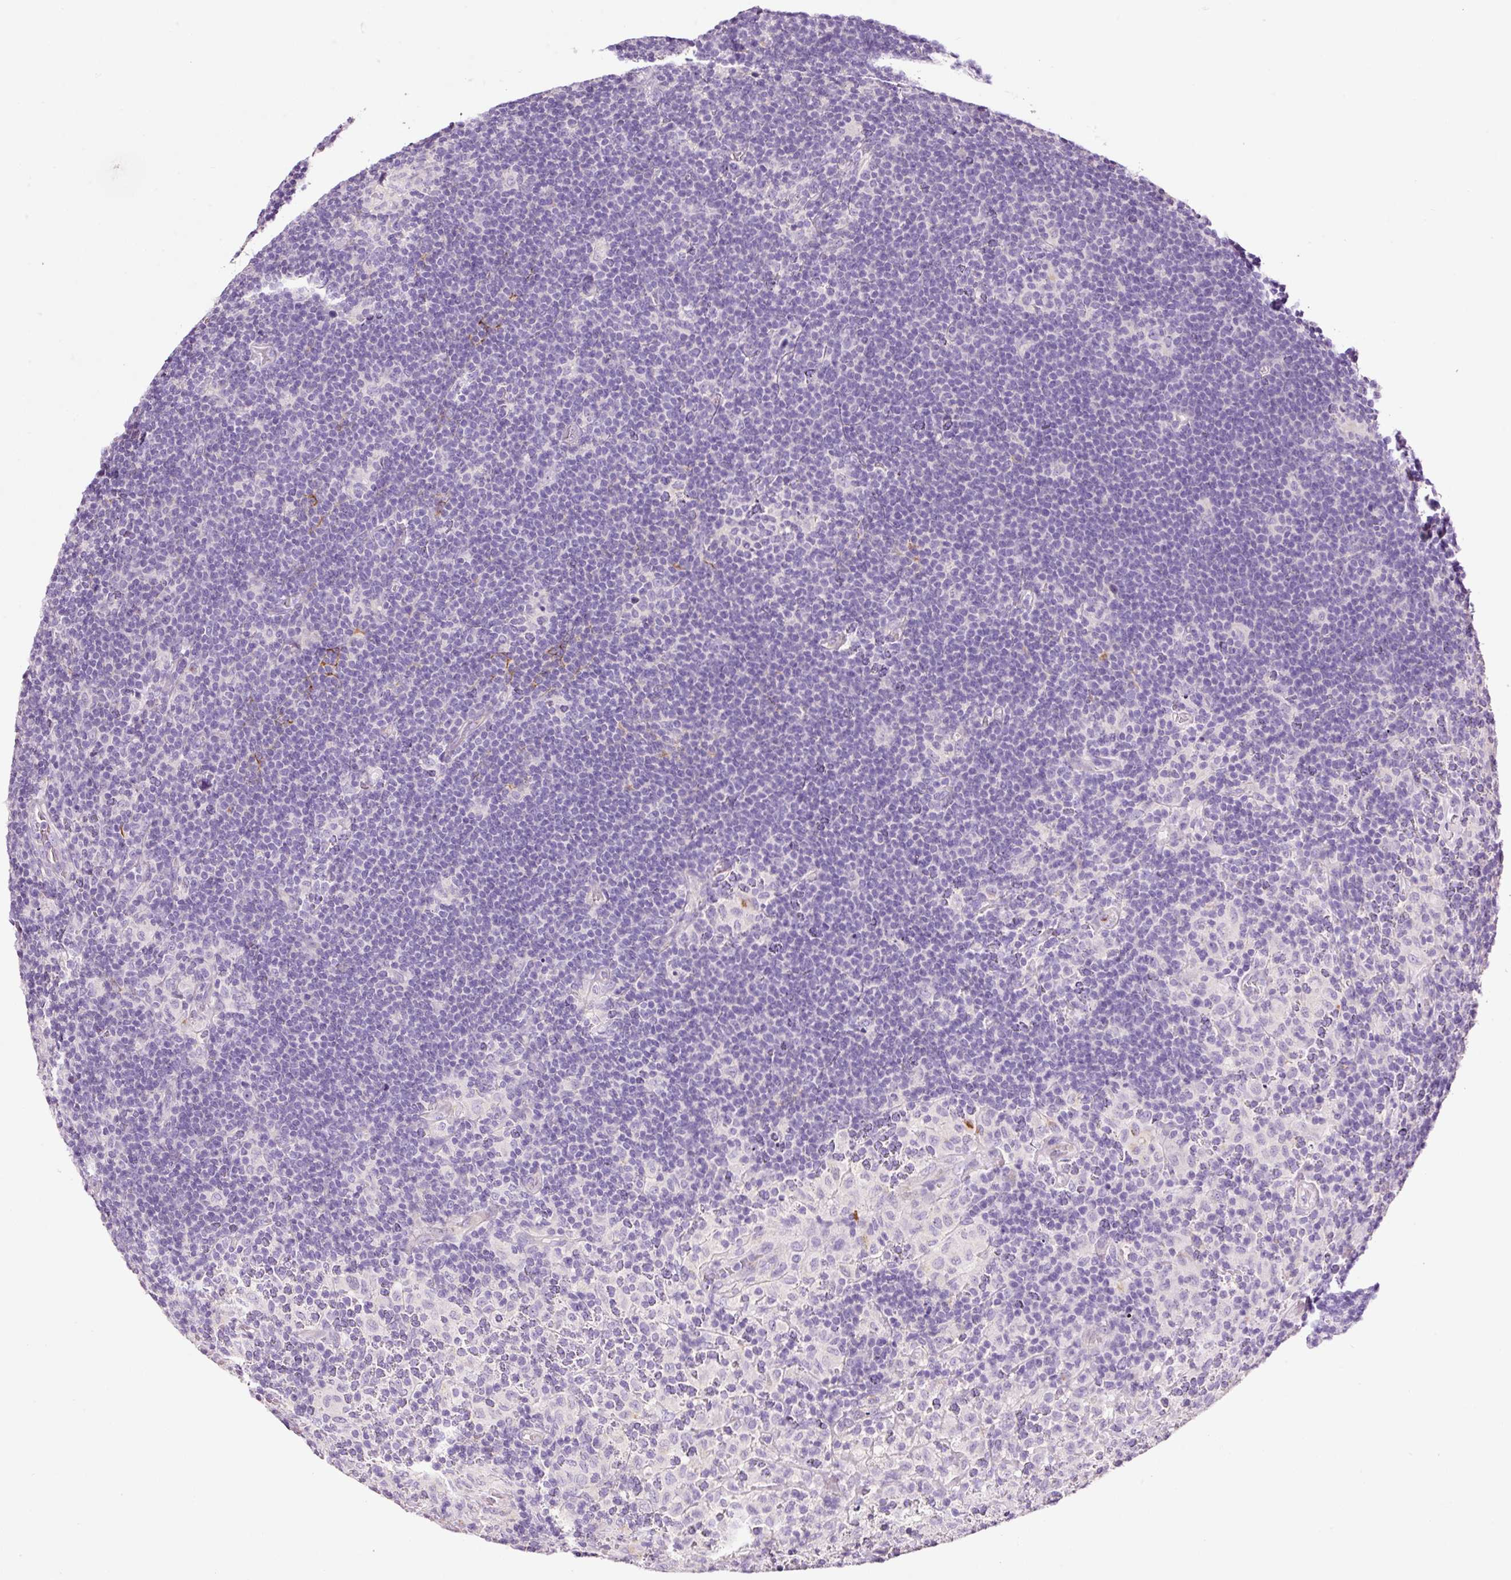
{"staining": {"intensity": "negative", "quantity": "none", "location": "none"}, "tissue": "lymphoma", "cell_type": "Tumor cells", "image_type": "cancer", "snomed": [{"axis": "morphology", "description": "Hodgkin's disease, NOS"}, {"axis": "topography", "description": "Lymph node"}], "caption": "High power microscopy image of an immunohistochemistry micrograph of lymphoma, revealing no significant expression in tumor cells.", "gene": "PAM", "patient": {"sex": "female", "age": 57}}